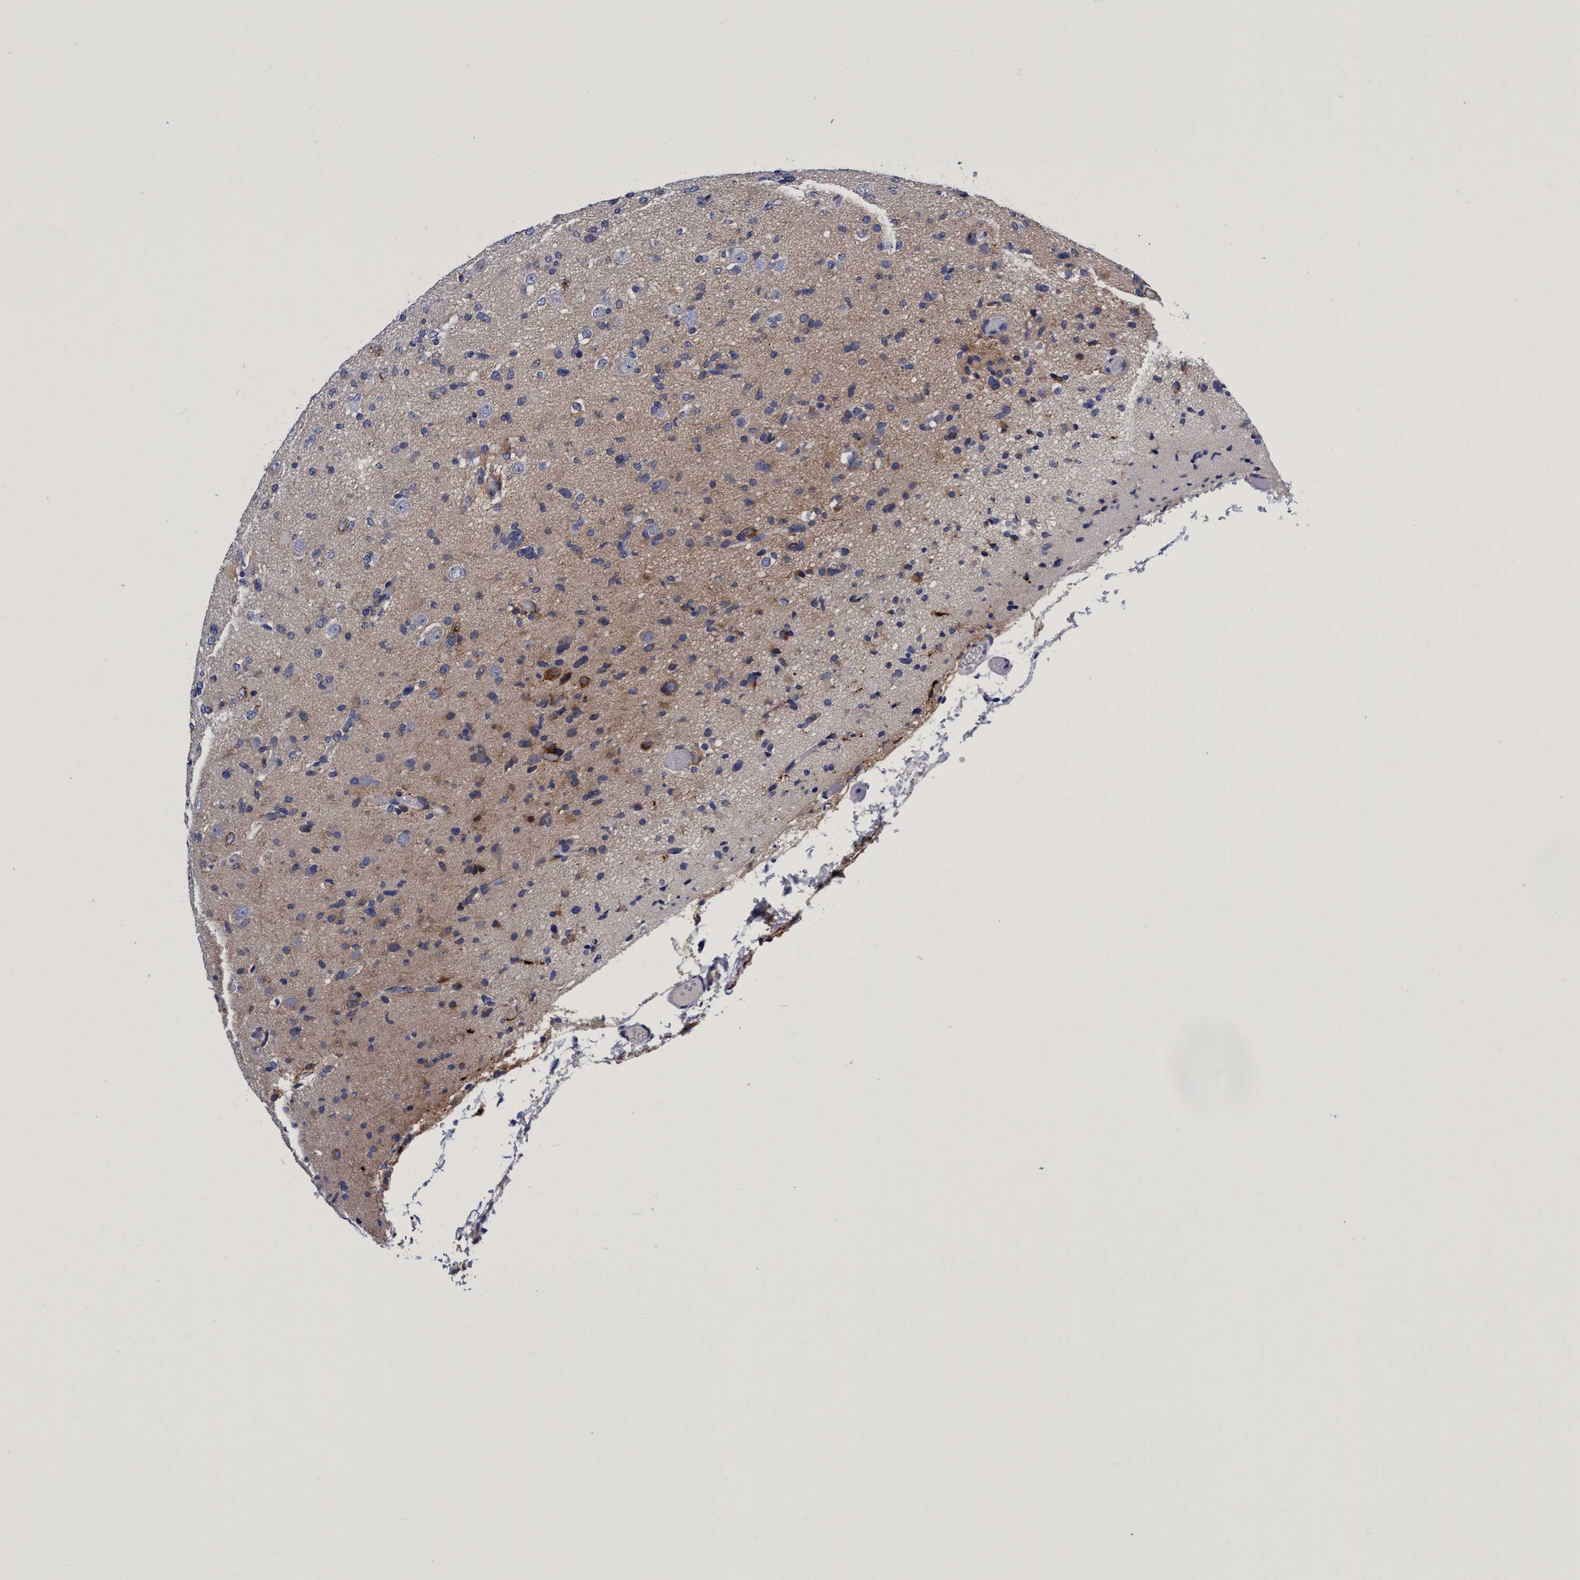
{"staining": {"intensity": "moderate", "quantity": "<25%", "location": "cytoplasmic/membranous"}, "tissue": "glioma", "cell_type": "Tumor cells", "image_type": "cancer", "snomed": [{"axis": "morphology", "description": "Glioma, malignant, Low grade"}, {"axis": "topography", "description": "Brain"}], "caption": "IHC of human malignant glioma (low-grade) demonstrates low levels of moderate cytoplasmic/membranous positivity in about <25% of tumor cells.", "gene": "PLPPR1", "patient": {"sex": "female", "age": 22}}